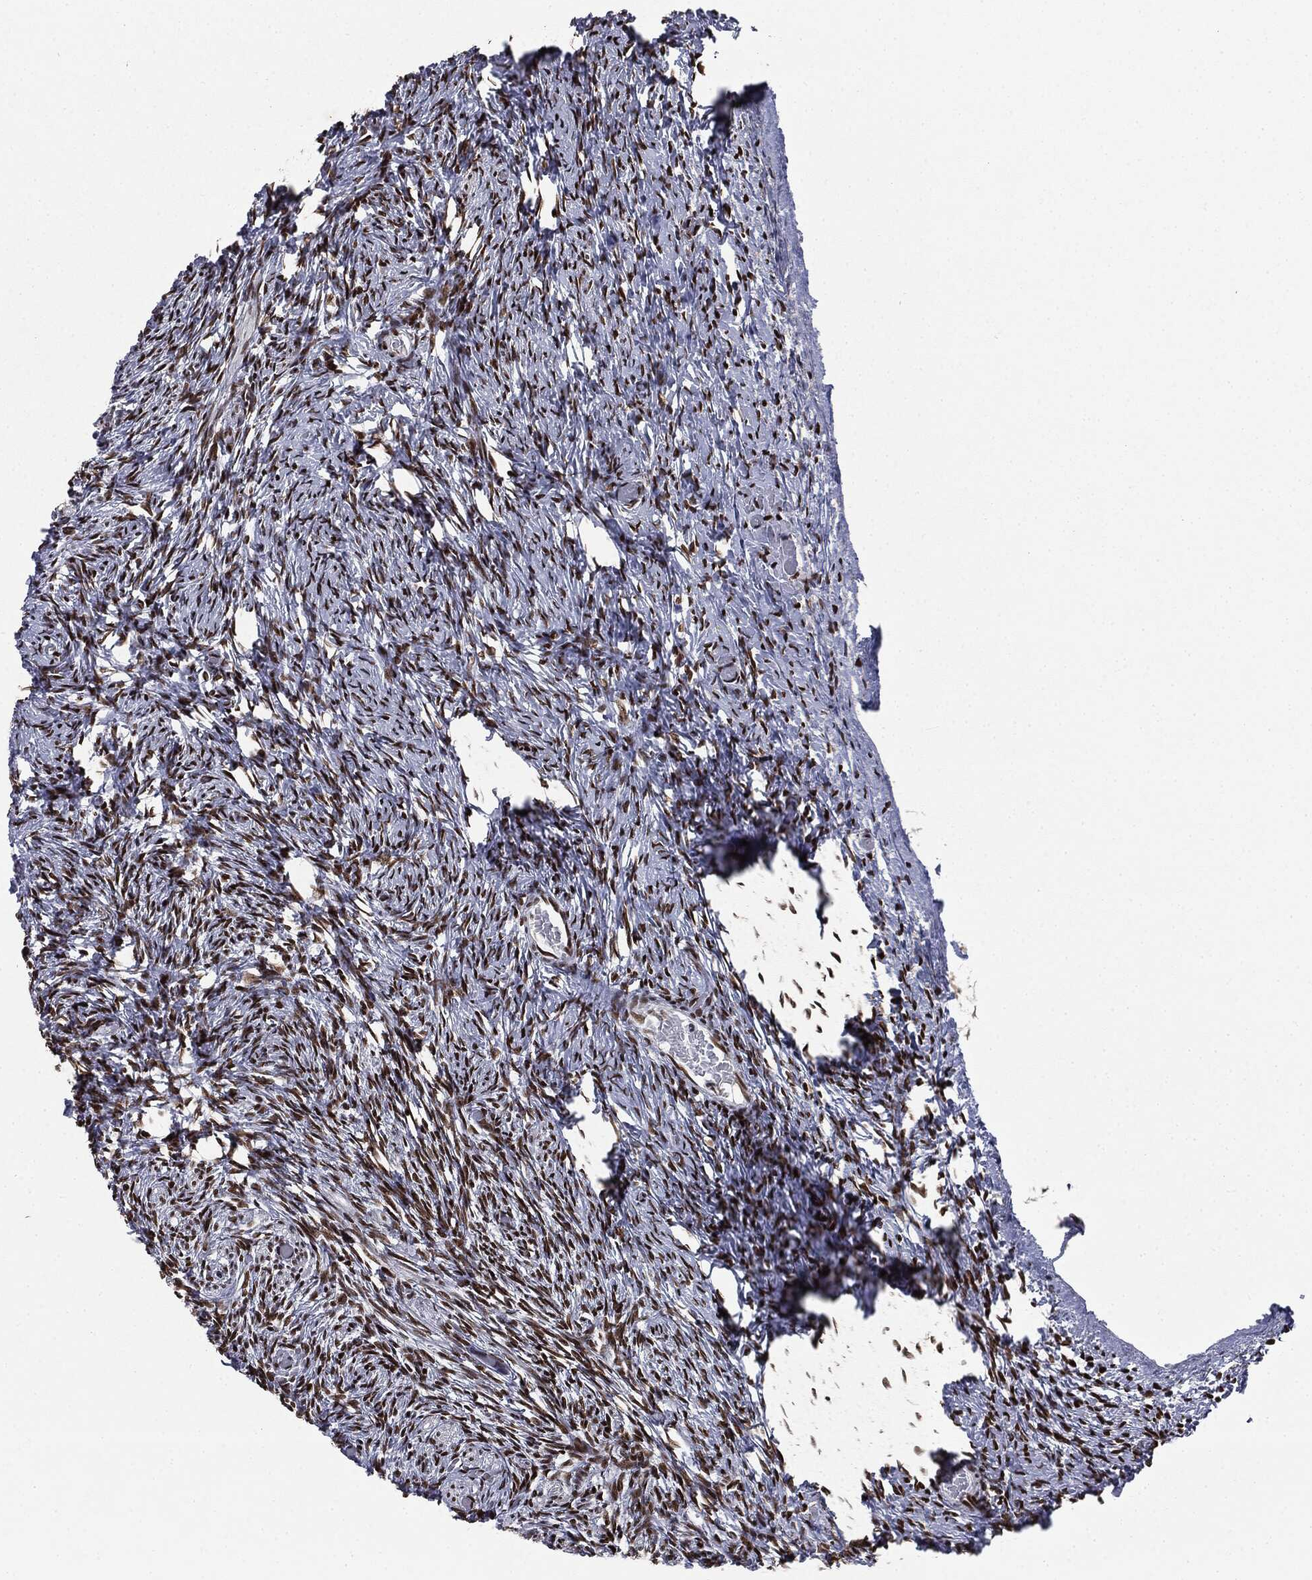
{"staining": {"intensity": "strong", "quantity": ">75%", "location": "nuclear"}, "tissue": "ovary", "cell_type": "Follicle cells", "image_type": "normal", "snomed": [{"axis": "morphology", "description": "Normal tissue, NOS"}, {"axis": "topography", "description": "Ovary"}], "caption": "Protein staining reveals strong nuclear positivity in about >75% of follicle cells in benign ovary. The protein is stained brown, and the nuclei are stained in blue (DAB IHC with brightfield microscopy, high magnification).", "gene": "MSH2", "patient": {"sex": "female", "age": 39}}